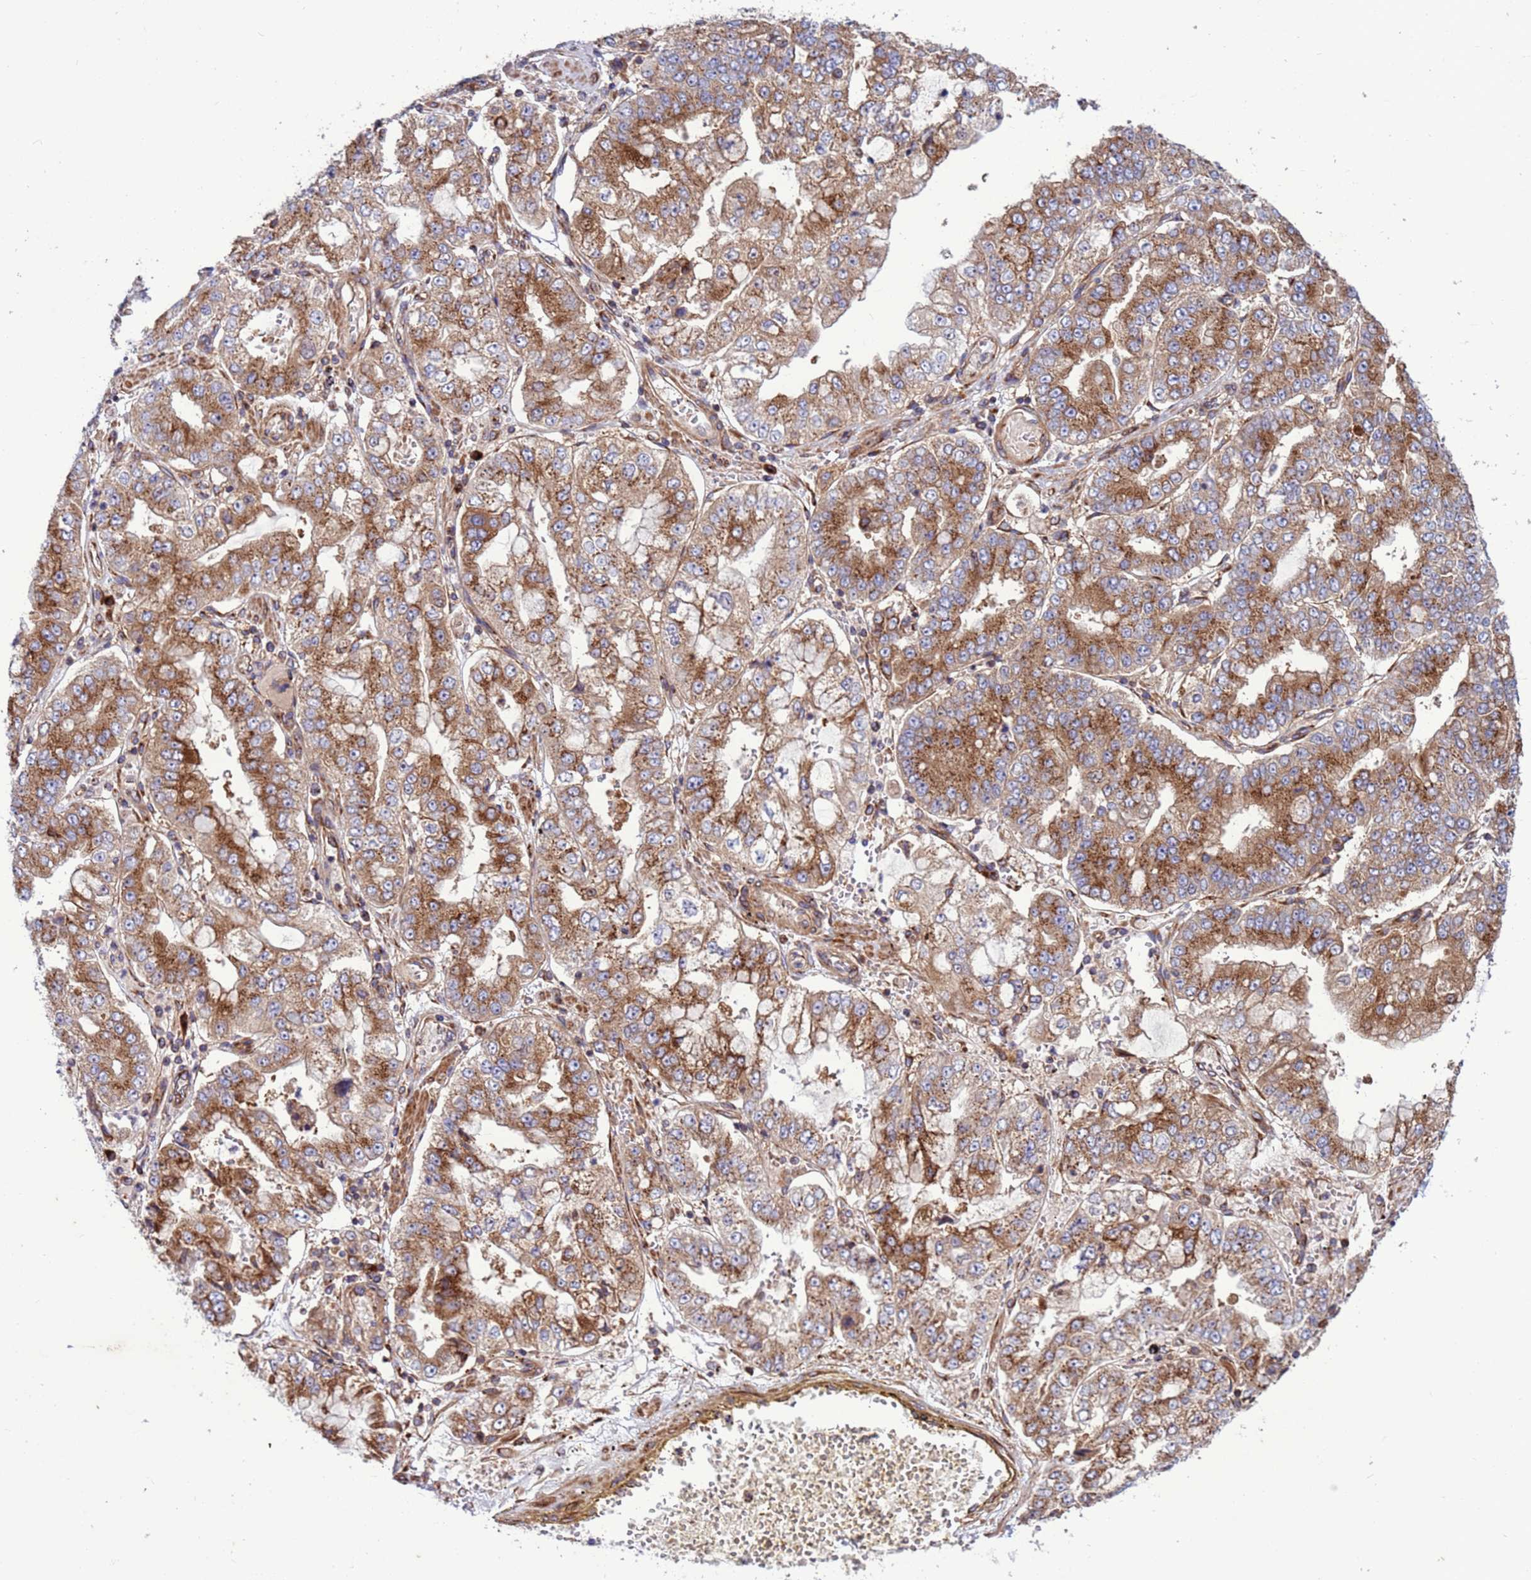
{"staining": {"intensity": "moderate", "quantity": ">75%", "location": "cytoplasmic/membranous"}, "tissue": "stomach cancer", "cell_type": "Tumor cells", "image_type": "cancer", "snomed": [{"axis": "morphology", "description": "Adenocarcinoma, NOS"}, {"axis": "topography", "description": "Stomach"}], "caption": "DAB (3,3'-diaminobenzidine) immunohistochemical staining of human stomach cancer (adenocarcinoma) reveals moderate cytoplasmic/membranous protein expression in about >75% of tumor cells.", "gene": "ZC3HAV1", "patient": {"sex": "male", "age": 76}}